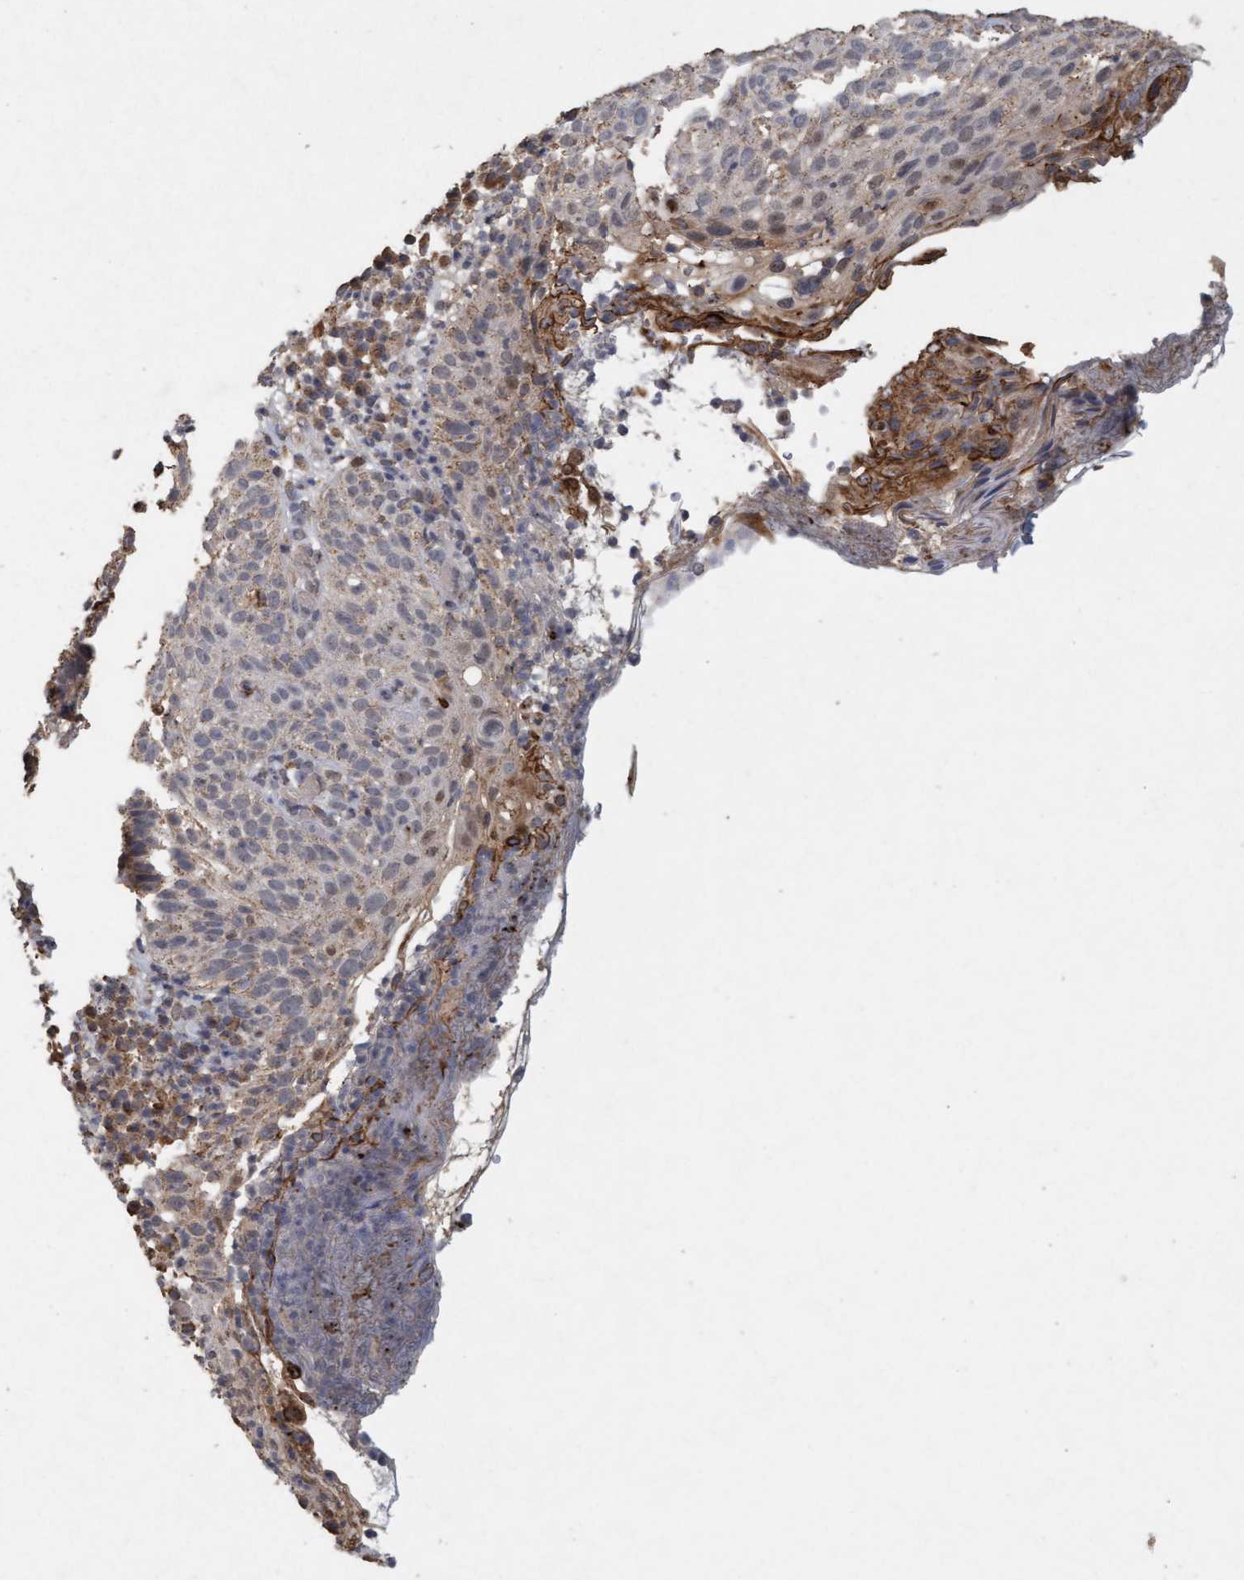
{"staining": {"intensity": "weak", "quantity": ">75%", "location": "cytoplasmic/membranous"}, "tissue": "skin cancer", "cell_type": "Tumor cells", "image_type": "cancer", "snomed": [{"axis": "morphology", "description": "Squamous cell carcinoma in situ, NOS"}, {"axis": "morphology", "description": "Squamous cell carcinoma, NOS"}, {"axis": "topography", "description": "Skin"}], "caption": "Immunohistochemistry image of human skin cancer (squamous cell carcinoma in situ) stained for a protein (brown), which reveals low levels of weak cytoplasmic/membranous positivity in approximately >75% of tumor cells.", "gene": "VSIG8", "patient": {"sex": "male", "age": 93}}